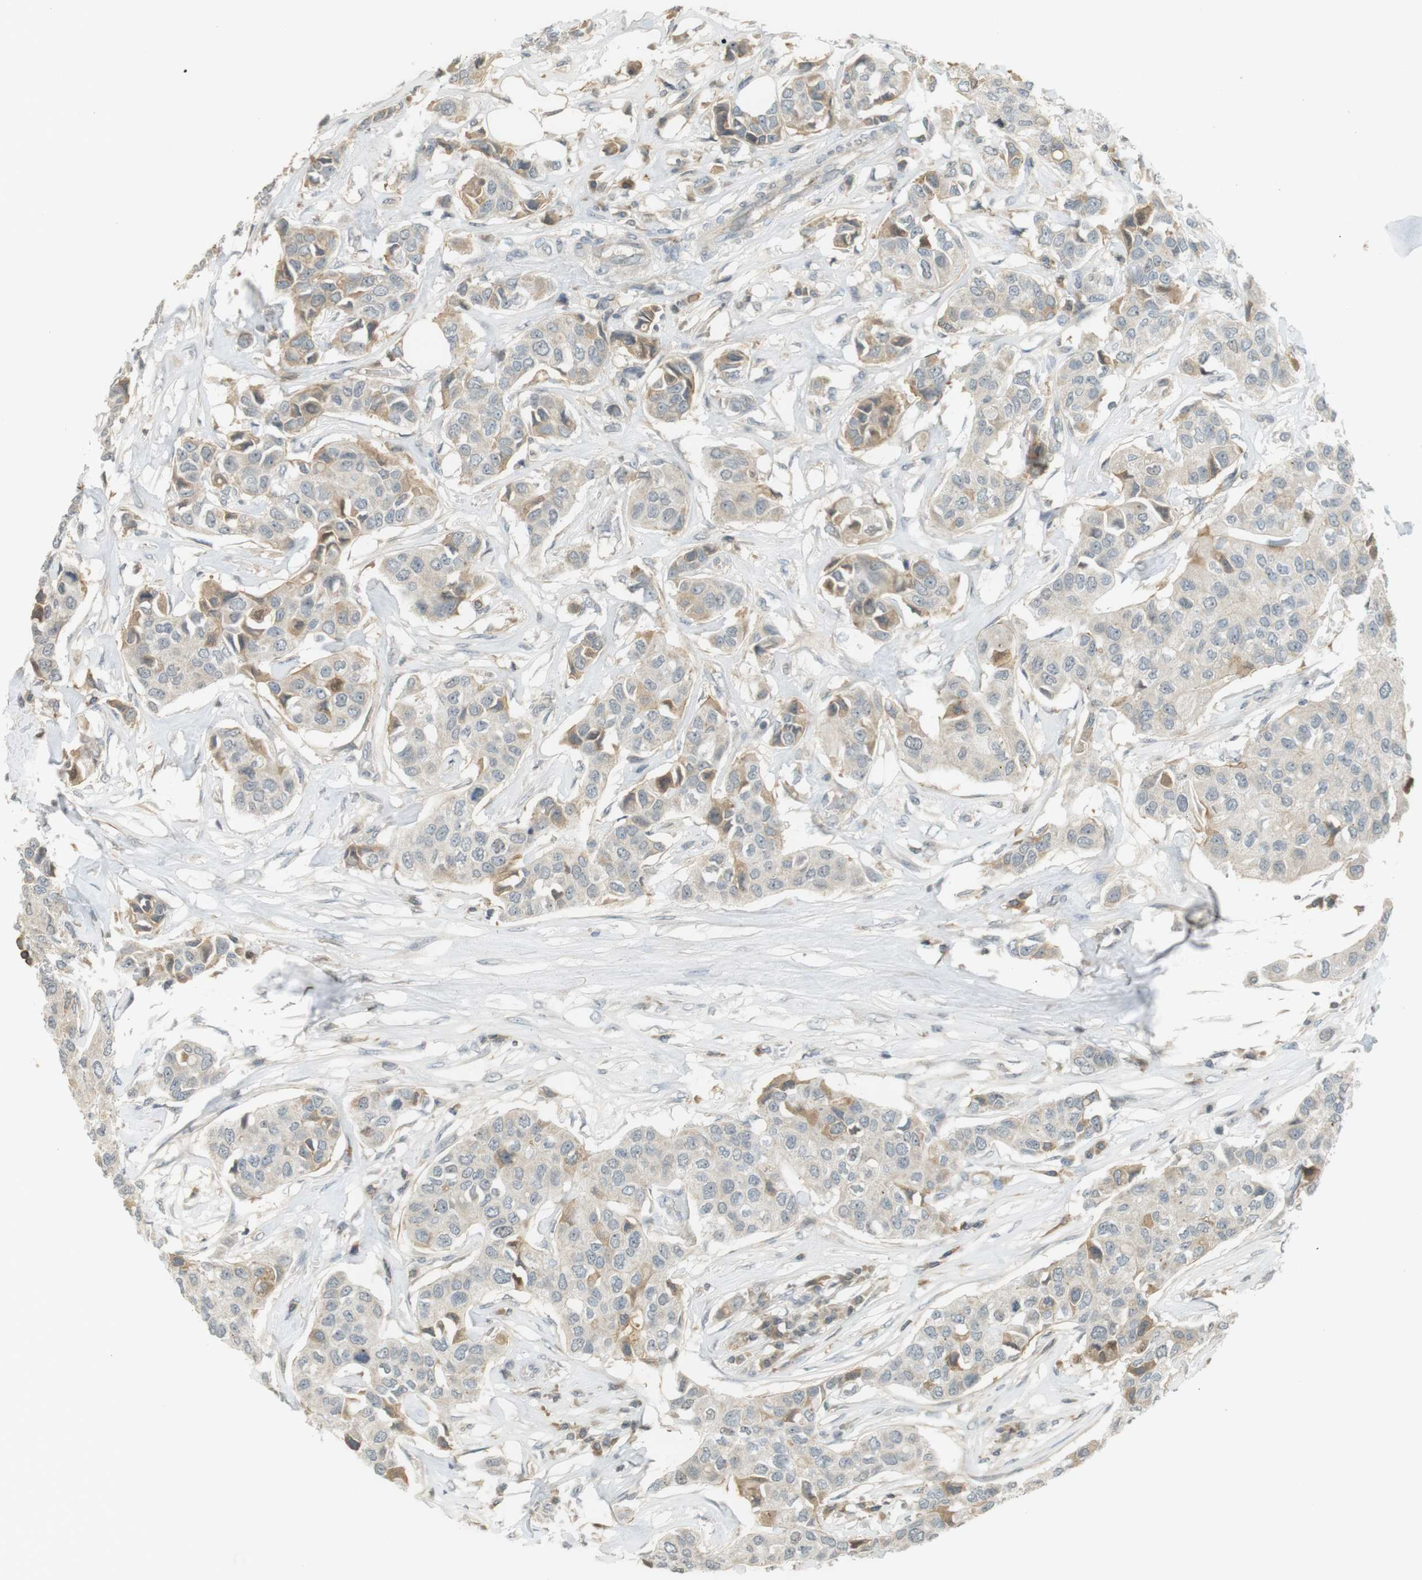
{"staining": {"intensity": "moderate", "quantity": "<25%", "location": "cytoplasmic/membranous"}, "tissue": "breast cancer", "cell_type": "Tumor cells", "image_type": "cancer", "snomed": [{"axis": "morphology", "description": "Duct carcinoma"}, {"axis": "topography", "description": "Breast"}], "caption": "Breast cancer (invasive ductal carcinoma) tissue demonstrates moderate cytoplasmic/membranous positivity in about <25% of tumor cells (IHC, brightfield microscopy, high magnification).", "gene": "SRR", "patient": {"sex": "female", "age": 80}}